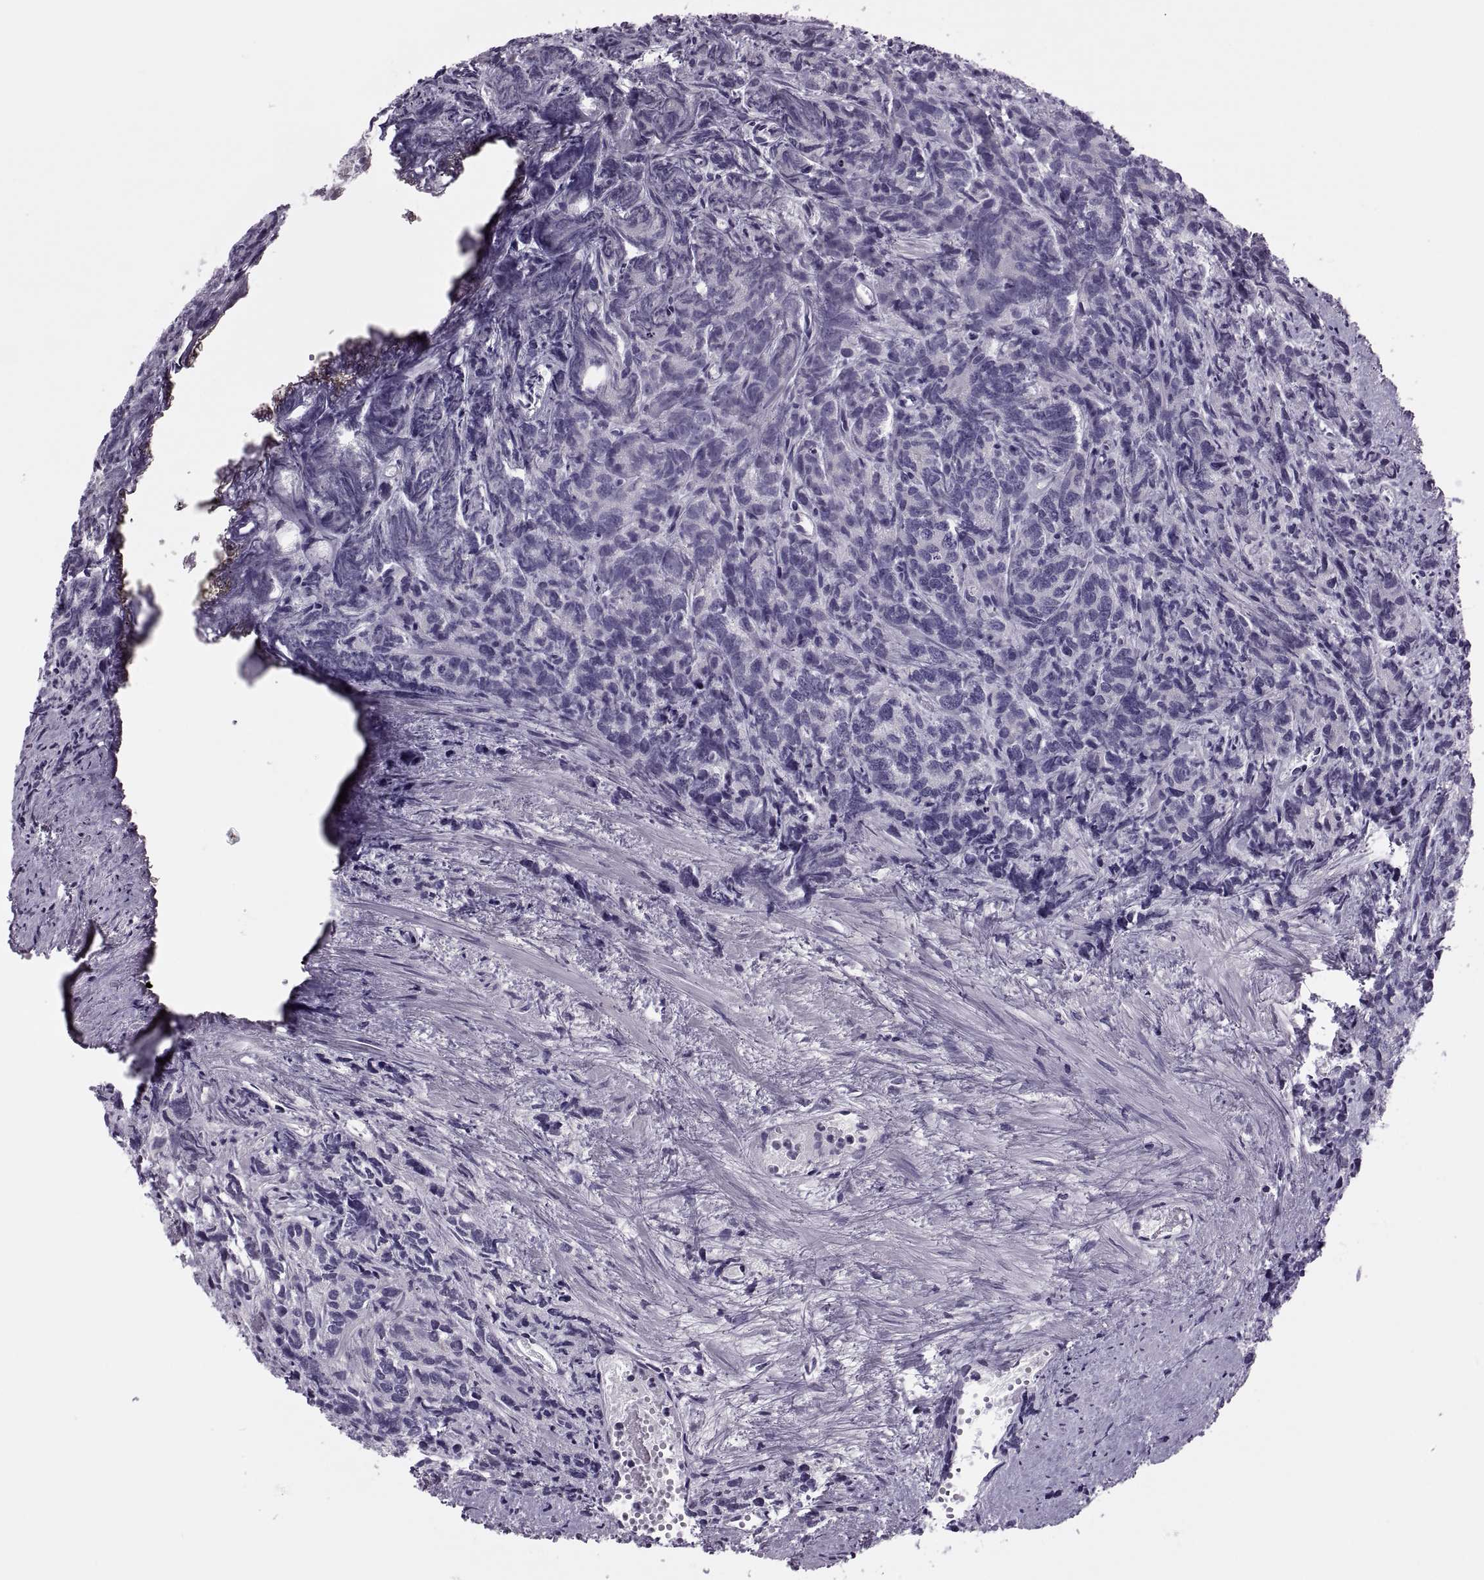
{"staining": {"intensity": "negative", "quantity": "none", "location": "none"}, "tissue": "prostate cancer", "cell_type": "Tumor cells", "image_type": "cancer", "snomed": [{"axis": "morphology", "description": "Adenocarcinoma, High grade"}, {"axis": "topography", "description": "Prostate"}], "caption": "Human prostate cancer stained for a protein using IHC reveals no staining in tumor cells.", "gene": "SYNGR4", "patient": {"sex": "male", "age": 77}}